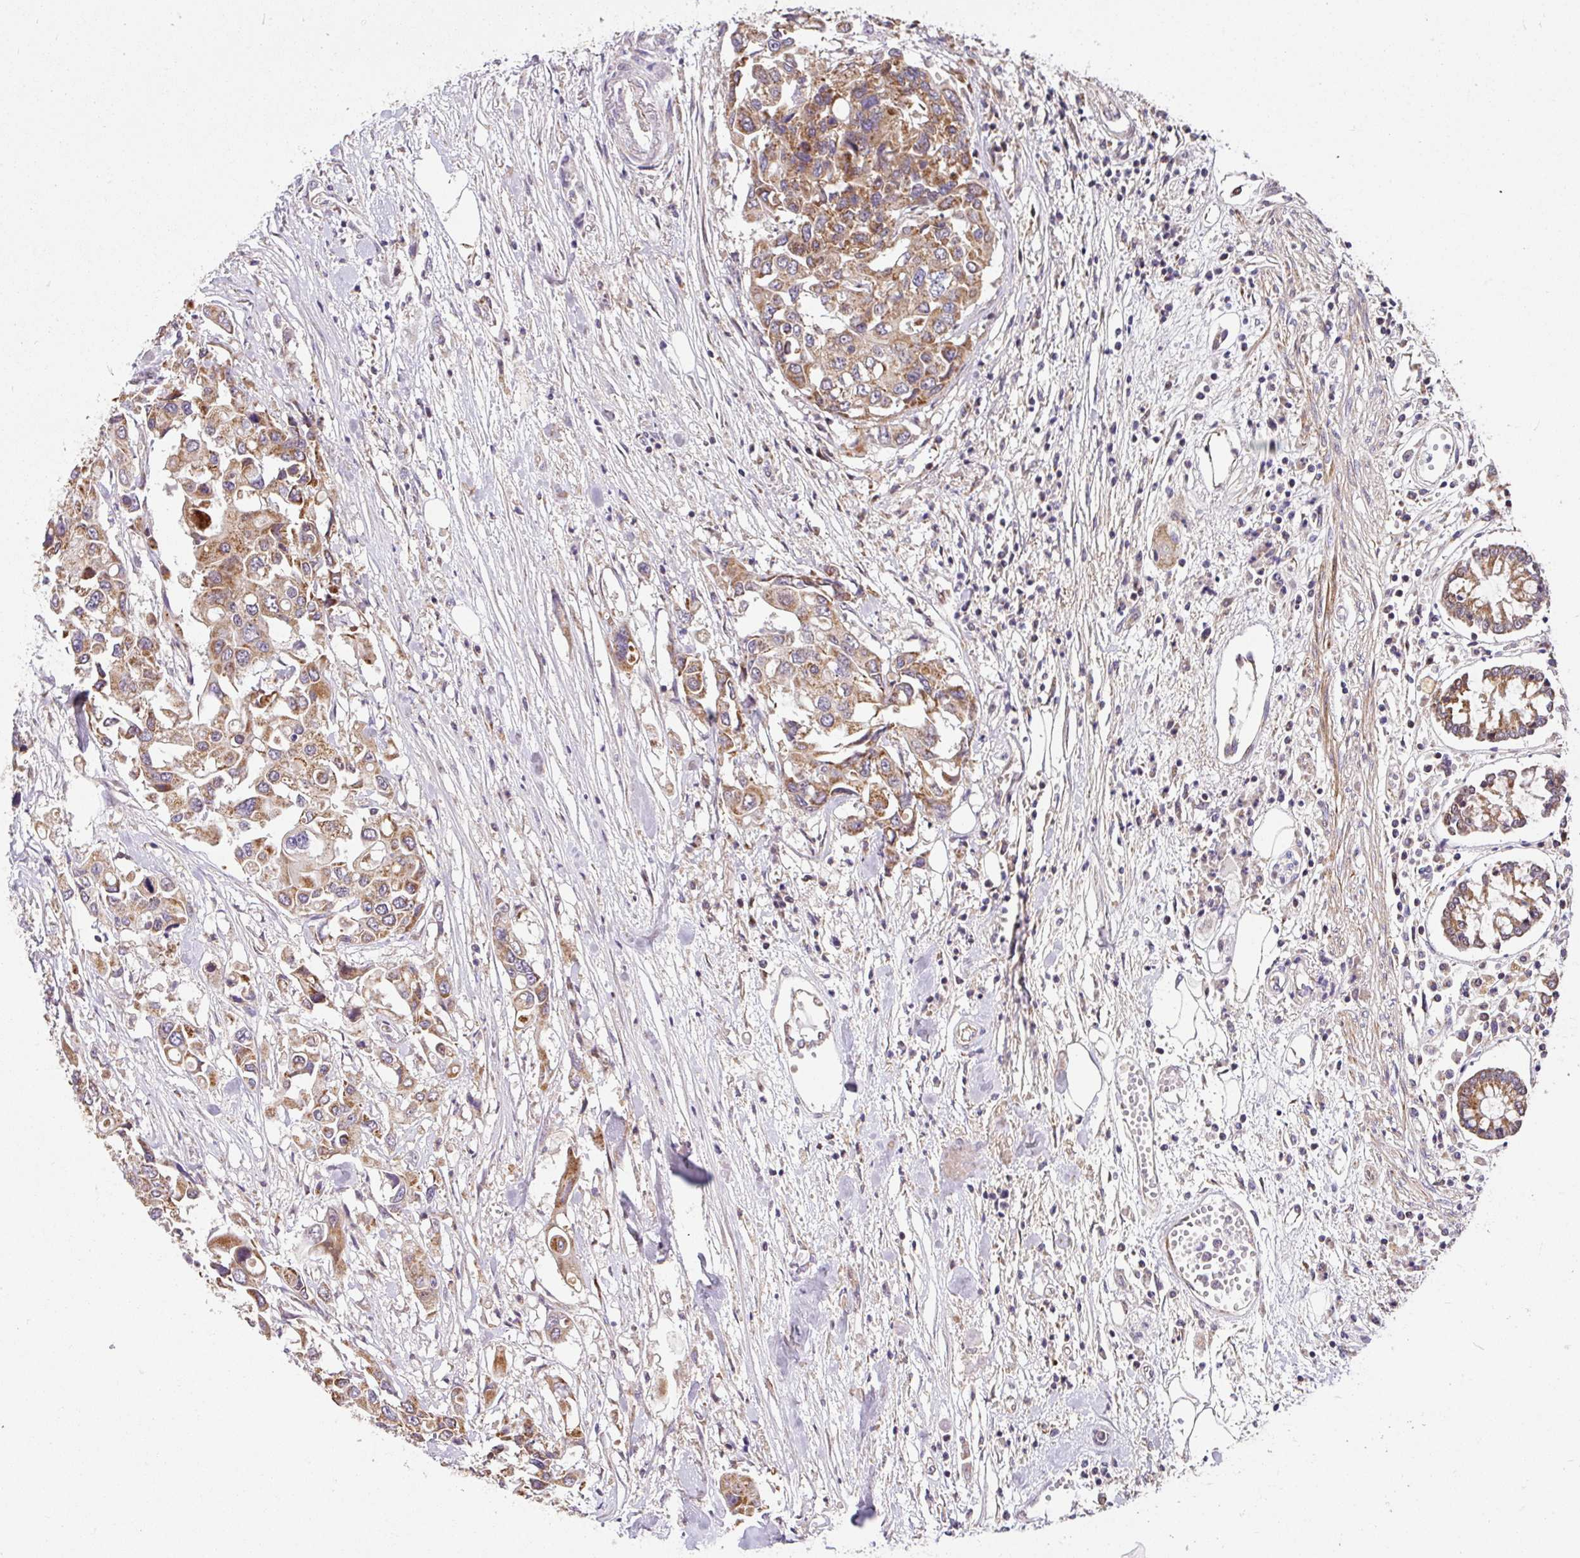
{"staining": {"intensity": "moderate", "quantity": ">75%", "location": "cytoplasmic/membranous"}, "tissue": "colorectal cancer", "cell_type": "Tumor cells", "image_type": "cancer", "snomed": [{"axis": "morphology", "description": "Adenocarcinoma, NOS"}, {"axis": "topography", "description": "Colon"}], "caption": "This photomicrograph displays adenocarcinoma (colorectal) stained with IHC to label a protein in brown. The cytoplasmic/membranous of tumor cells show moderate positivity for the protein. Nuclei are counter-stained blue.", "gene": "SARS2", "patient": {"sex": "male", "age": 77}}